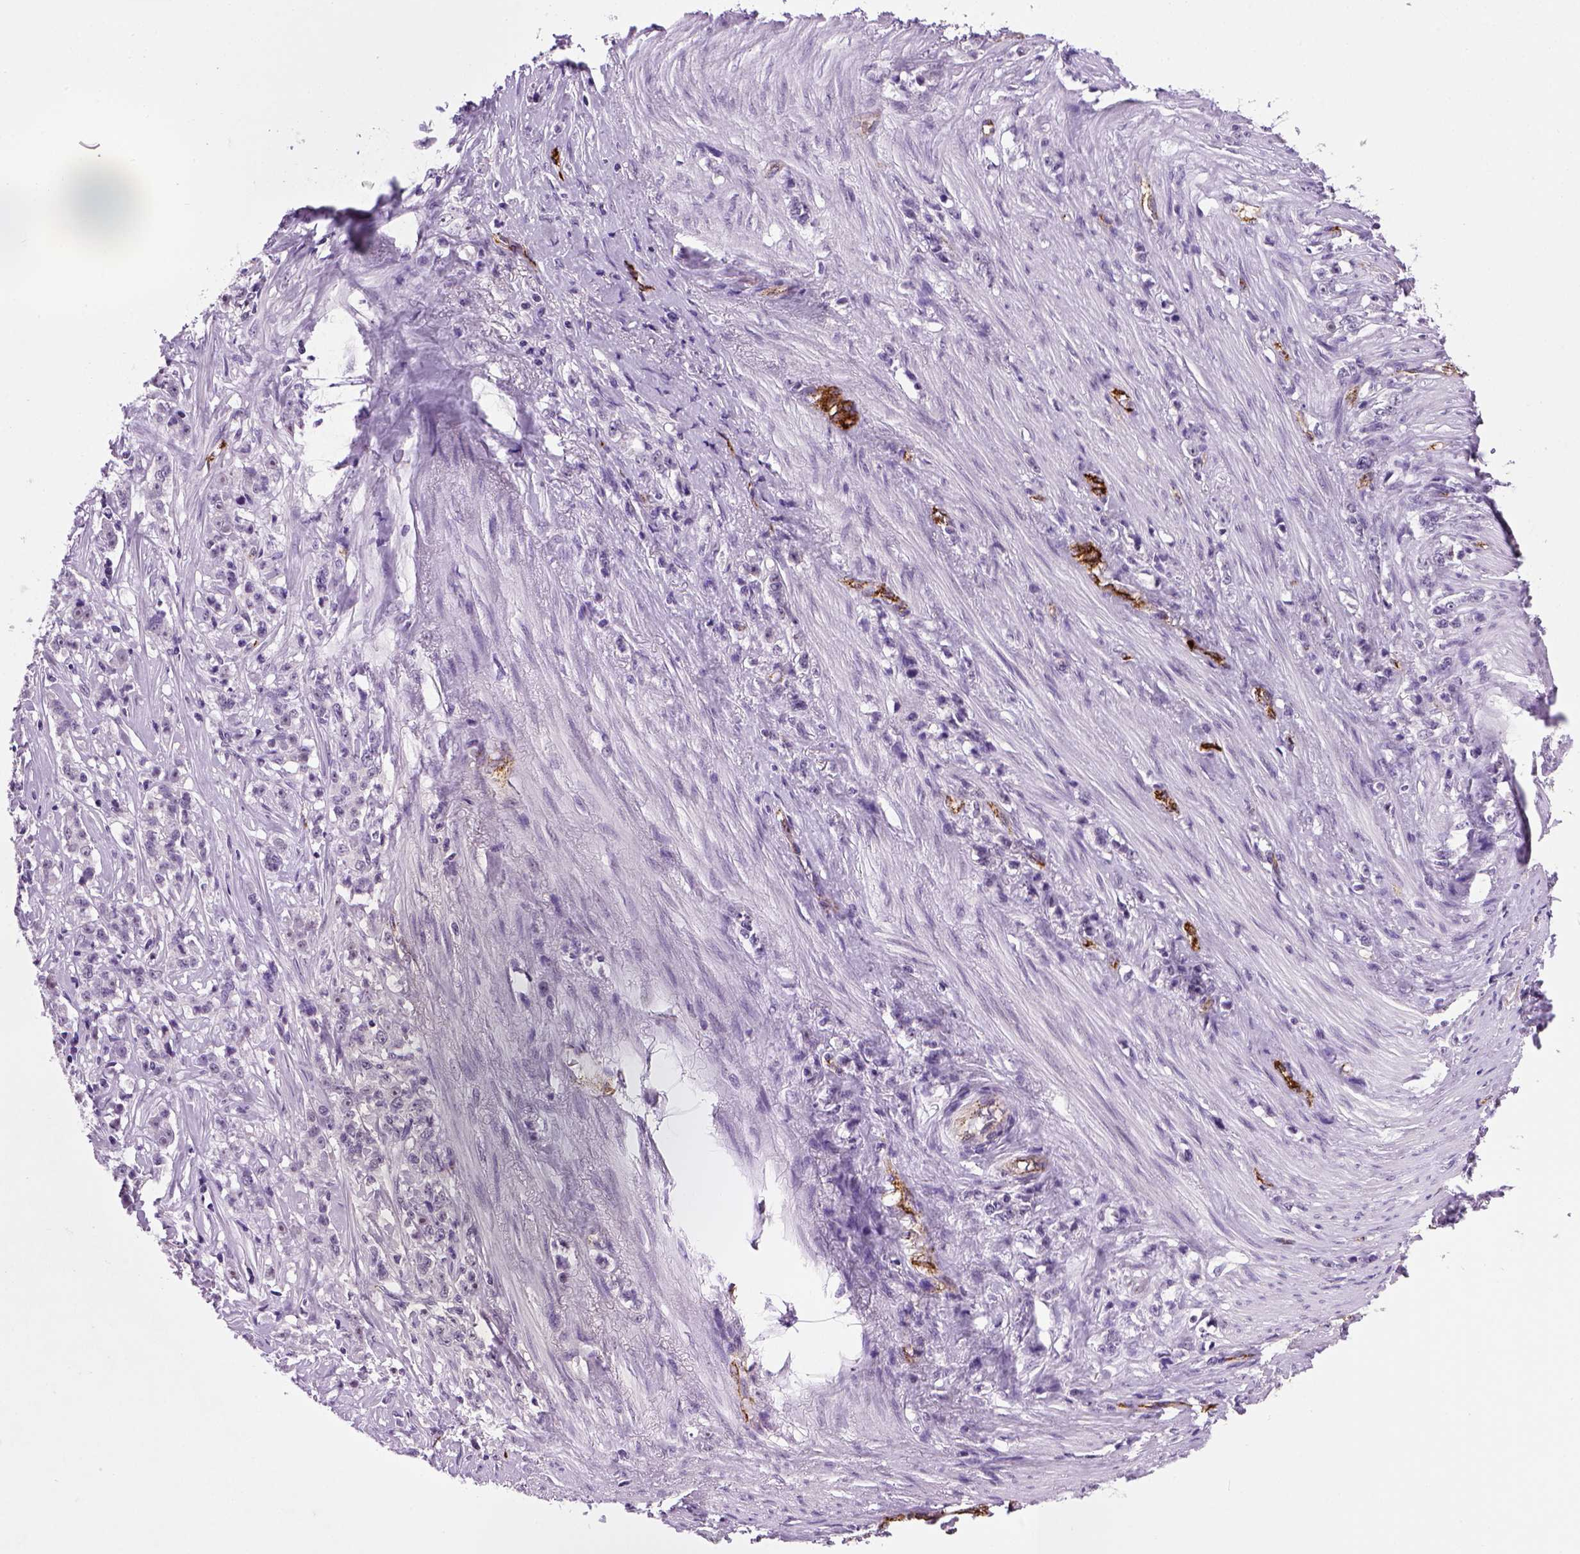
{"staining": {"intensity": "negative", "quantity": "none", "location": "none"}, "tissue": "stomach cancer", "cell_type": "Tumor cells", "image_type": "cancer", "snomed": [{"axis": "morphology", "description": "Adenocarcinoma, NOS"}, {"axis": "topography", "description": "Stomach, lower"}], "caption": "A photomicrograph of stomach cancer (adenocarcinoma) stained for a protein demonstrates no brown staining in tumor cells. Nuclei are stained in blue.", "gene": "VWF", "patient": {"sex": "male", "age": 88}}